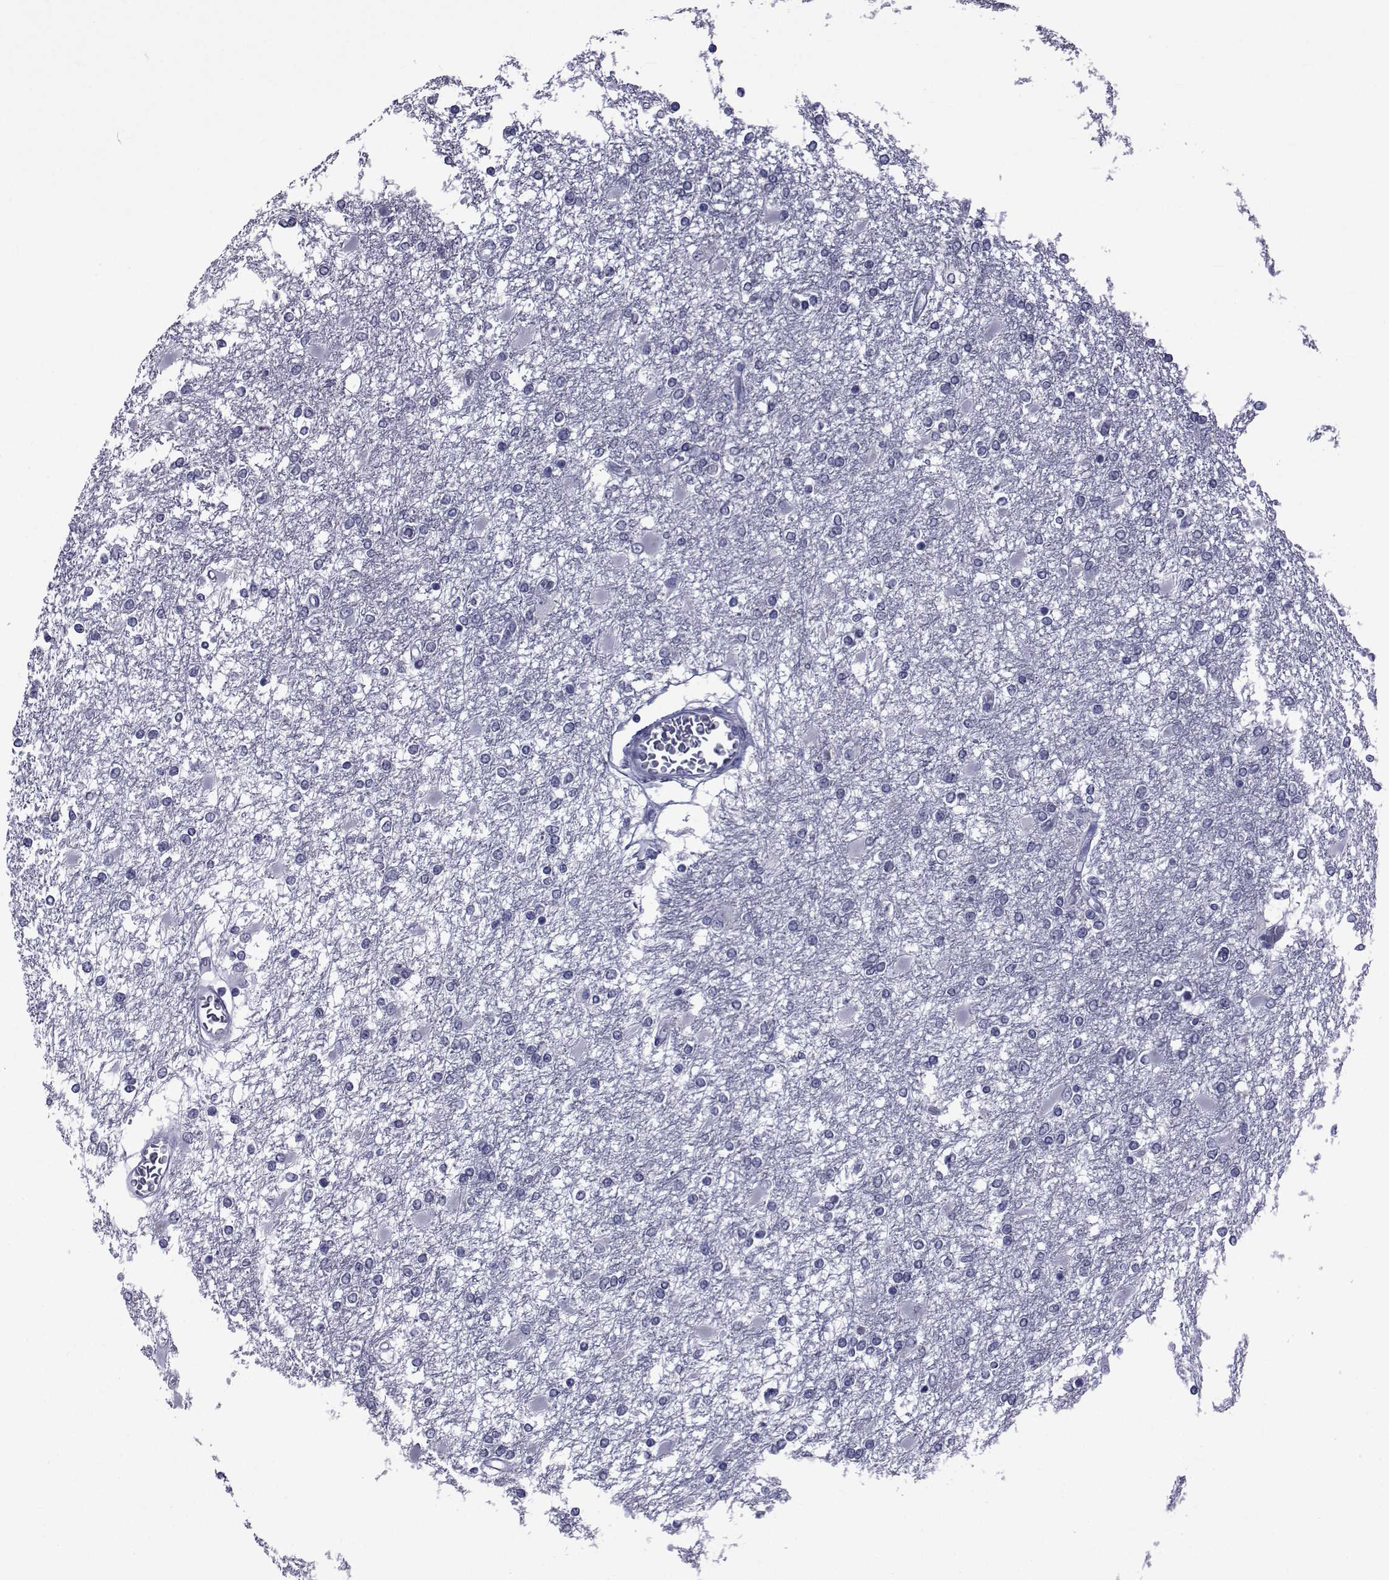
{"staining": {"intensity": "negative", "quantity": "none", "location": "none"}, "tissue": "glioma", "cell_type": "Tumor cells", "image_type": "cancer", "snomed": [{"axis": "morphology", "description": "Glioma, malignant, High grade"}, {"axis": "topography", "description": "Cerebral cortex"}], "caption": "Human high-grade glioma (malignant) stained for a protein using IHC displays no expression in tumor cells.", "gene": "GKAP1", "patient": {"sex": "male", "age": 79}}